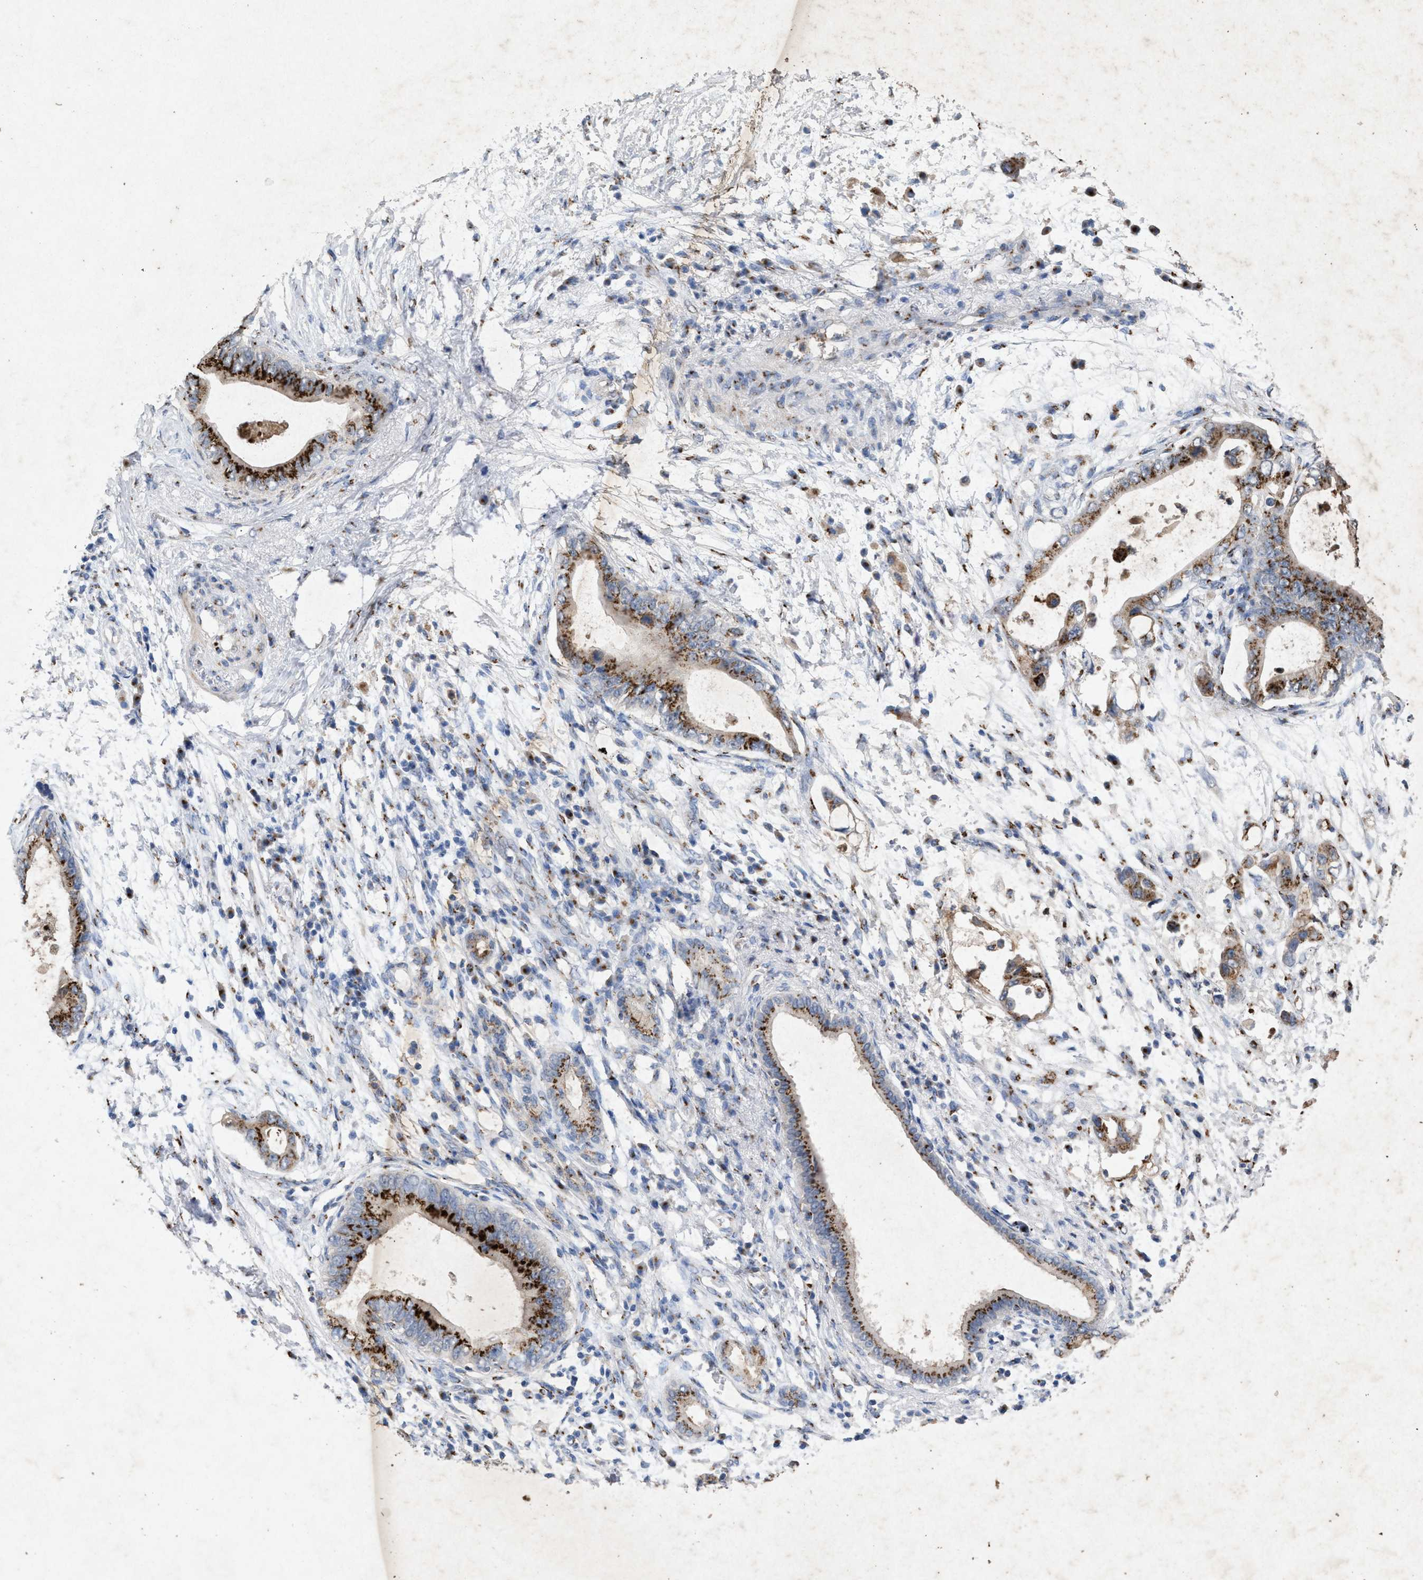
{"staining": {"intensity": "strong", "quantity": ">75%", "location": "cytoplasmic/membranous"}, "tissue": "pancreatic cancer", "cell_type": "Tumor cells", "image_type": "cancer", "snomed": [{"axis": "morphology", "description": "Adenocarcinoma, NOS"}, {"axis": "topography", "description": "Pancreas"}], "caption": "About >75% of tumor cells in human adenocarcinoma (pancreatic) show strong cytoplasmic/membranous protein positivity as visualized by brown immunohistochemical staining.", "gene": "MAN2A1", "patient": {"sex": "male", "age": 77}}